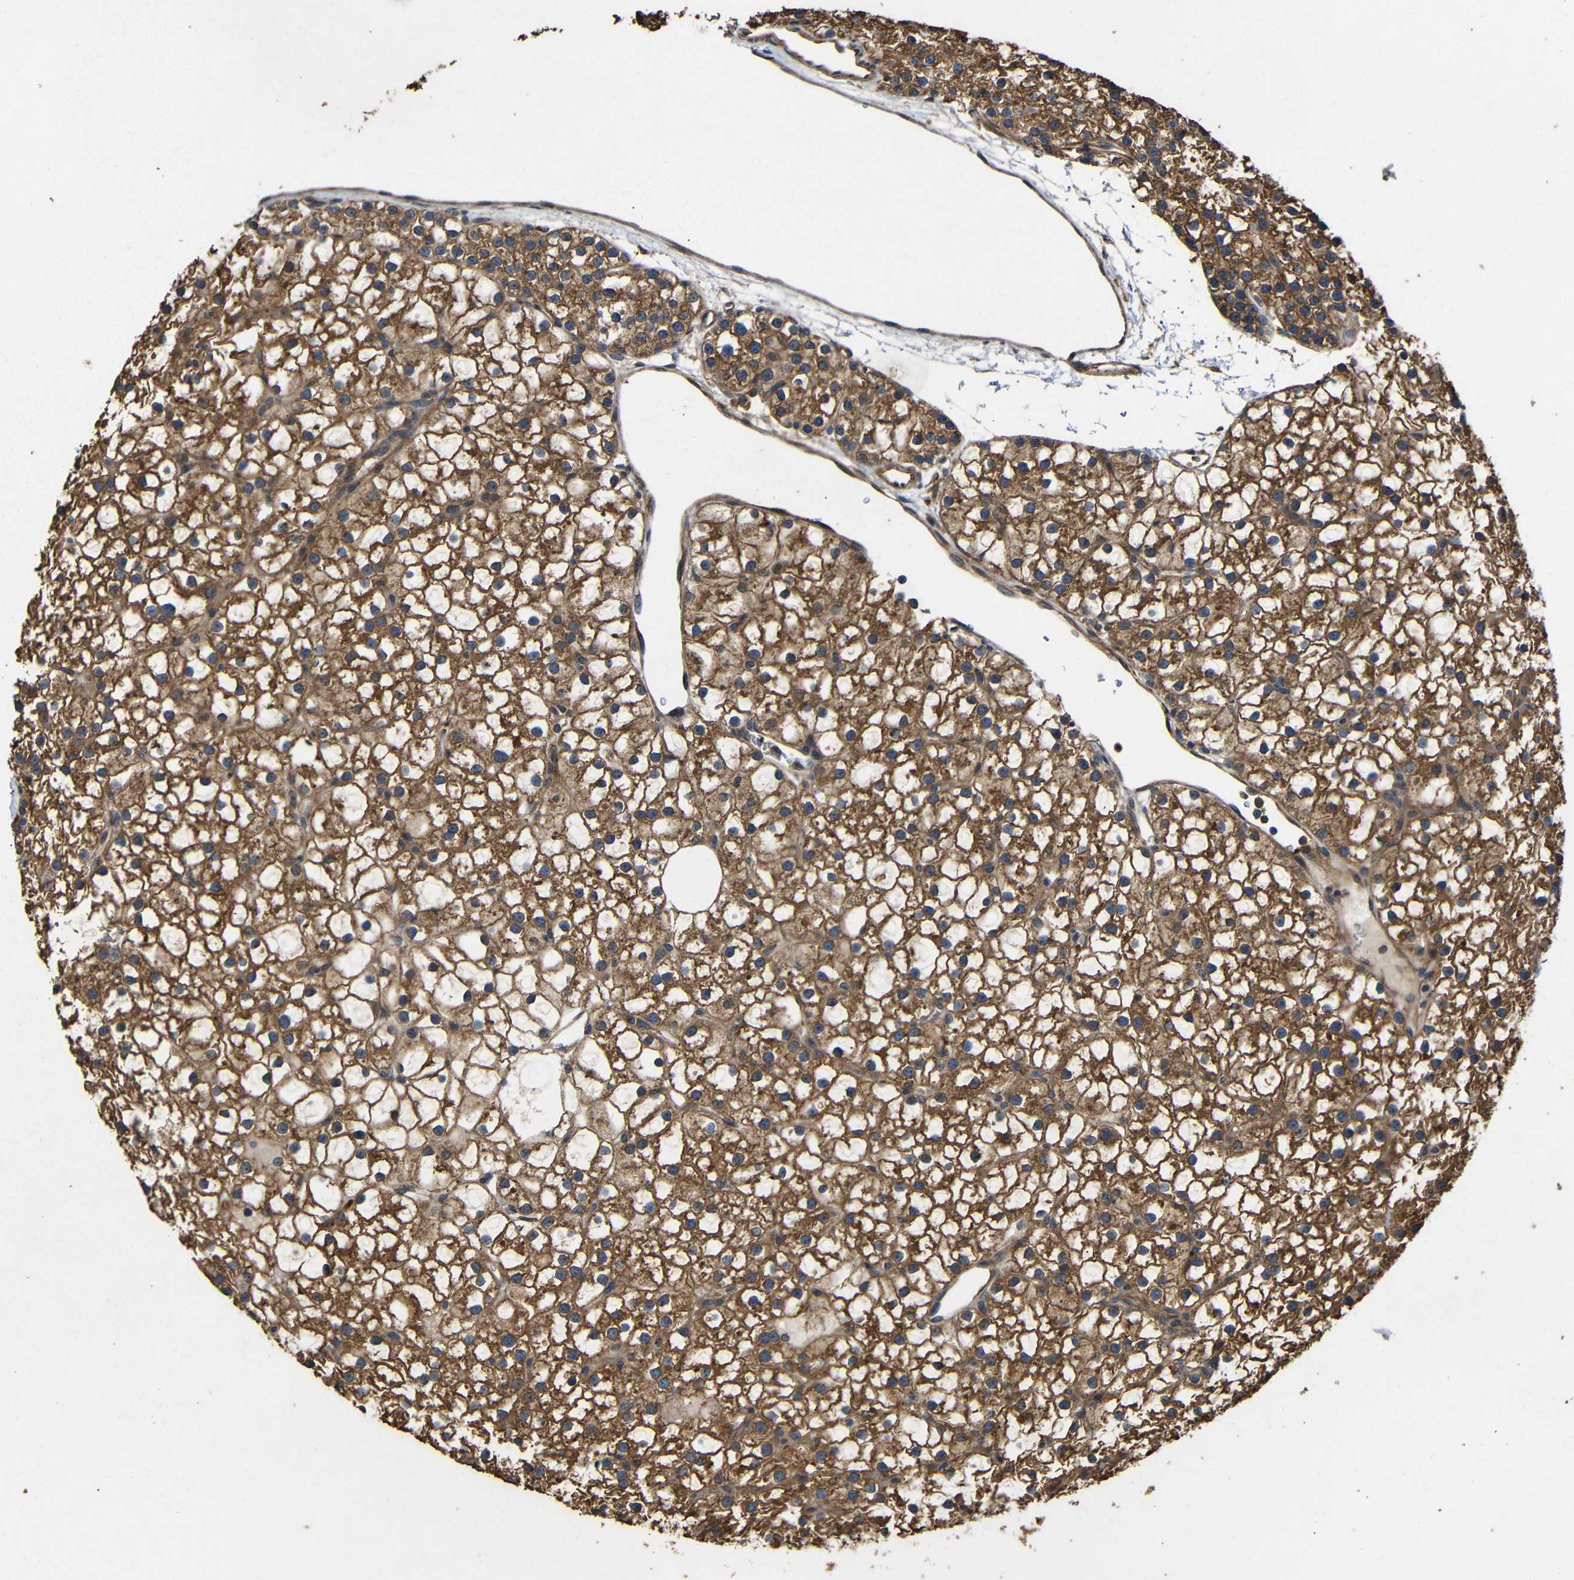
{"staining": {"intensity": "strong", "quantity": ">75%", "location": "cytoplasmic/membranous"}, "tissue": "parathyroid gland", "cell_type": "Glandular cells", "image_type": "normal", "snomed": [{"axis": "morphology", "description": "Normal tissue, NOS"}, {"axis": "morphology", "description": "Adenoma, NOS"}, {"axis": "topography", "description": "Parathyroid gland"}], "caption": "Immunohistochemical staining of benign parathyroid gland reveals >75% levels of strong cytoplasmic/membranous protein staining in about >75% of glandular cells.", "gene": "EIF2S1", "patient": {"sex": "female", "age": 70}}